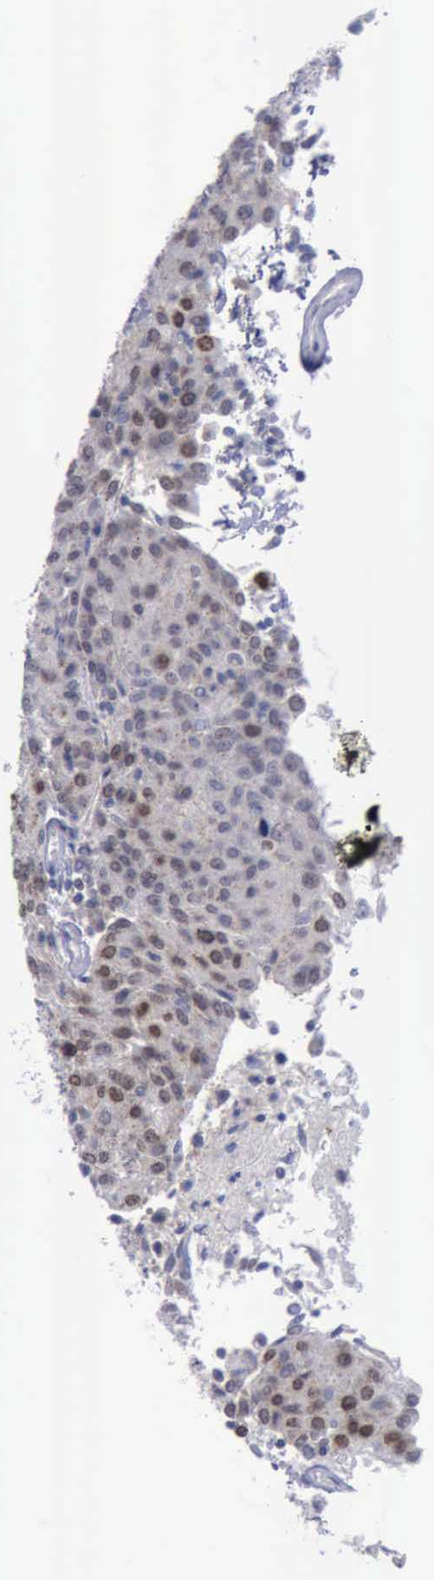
{"staining": {"intensity": "moderate", "quantity": "25%-75%", "location": "nuclear"}, "tissue": "urothelial cancer", "cell_type": "Tumor cells", "image_type": "cancer", "snomed": [{"axis": "morphology", "description": "Urothelial carcinoma, High grade"}, {"axis": "topography", "description": "Urinary bladder"}], "caption": "A micrograph showing moderate nuclear expression in about 25%-75% of tumor cells in urothelial cancer, as visualized by brown immunohistochemical staining.", "gene": "SATB2", "patient": {"sex": "female", "age": 85}}